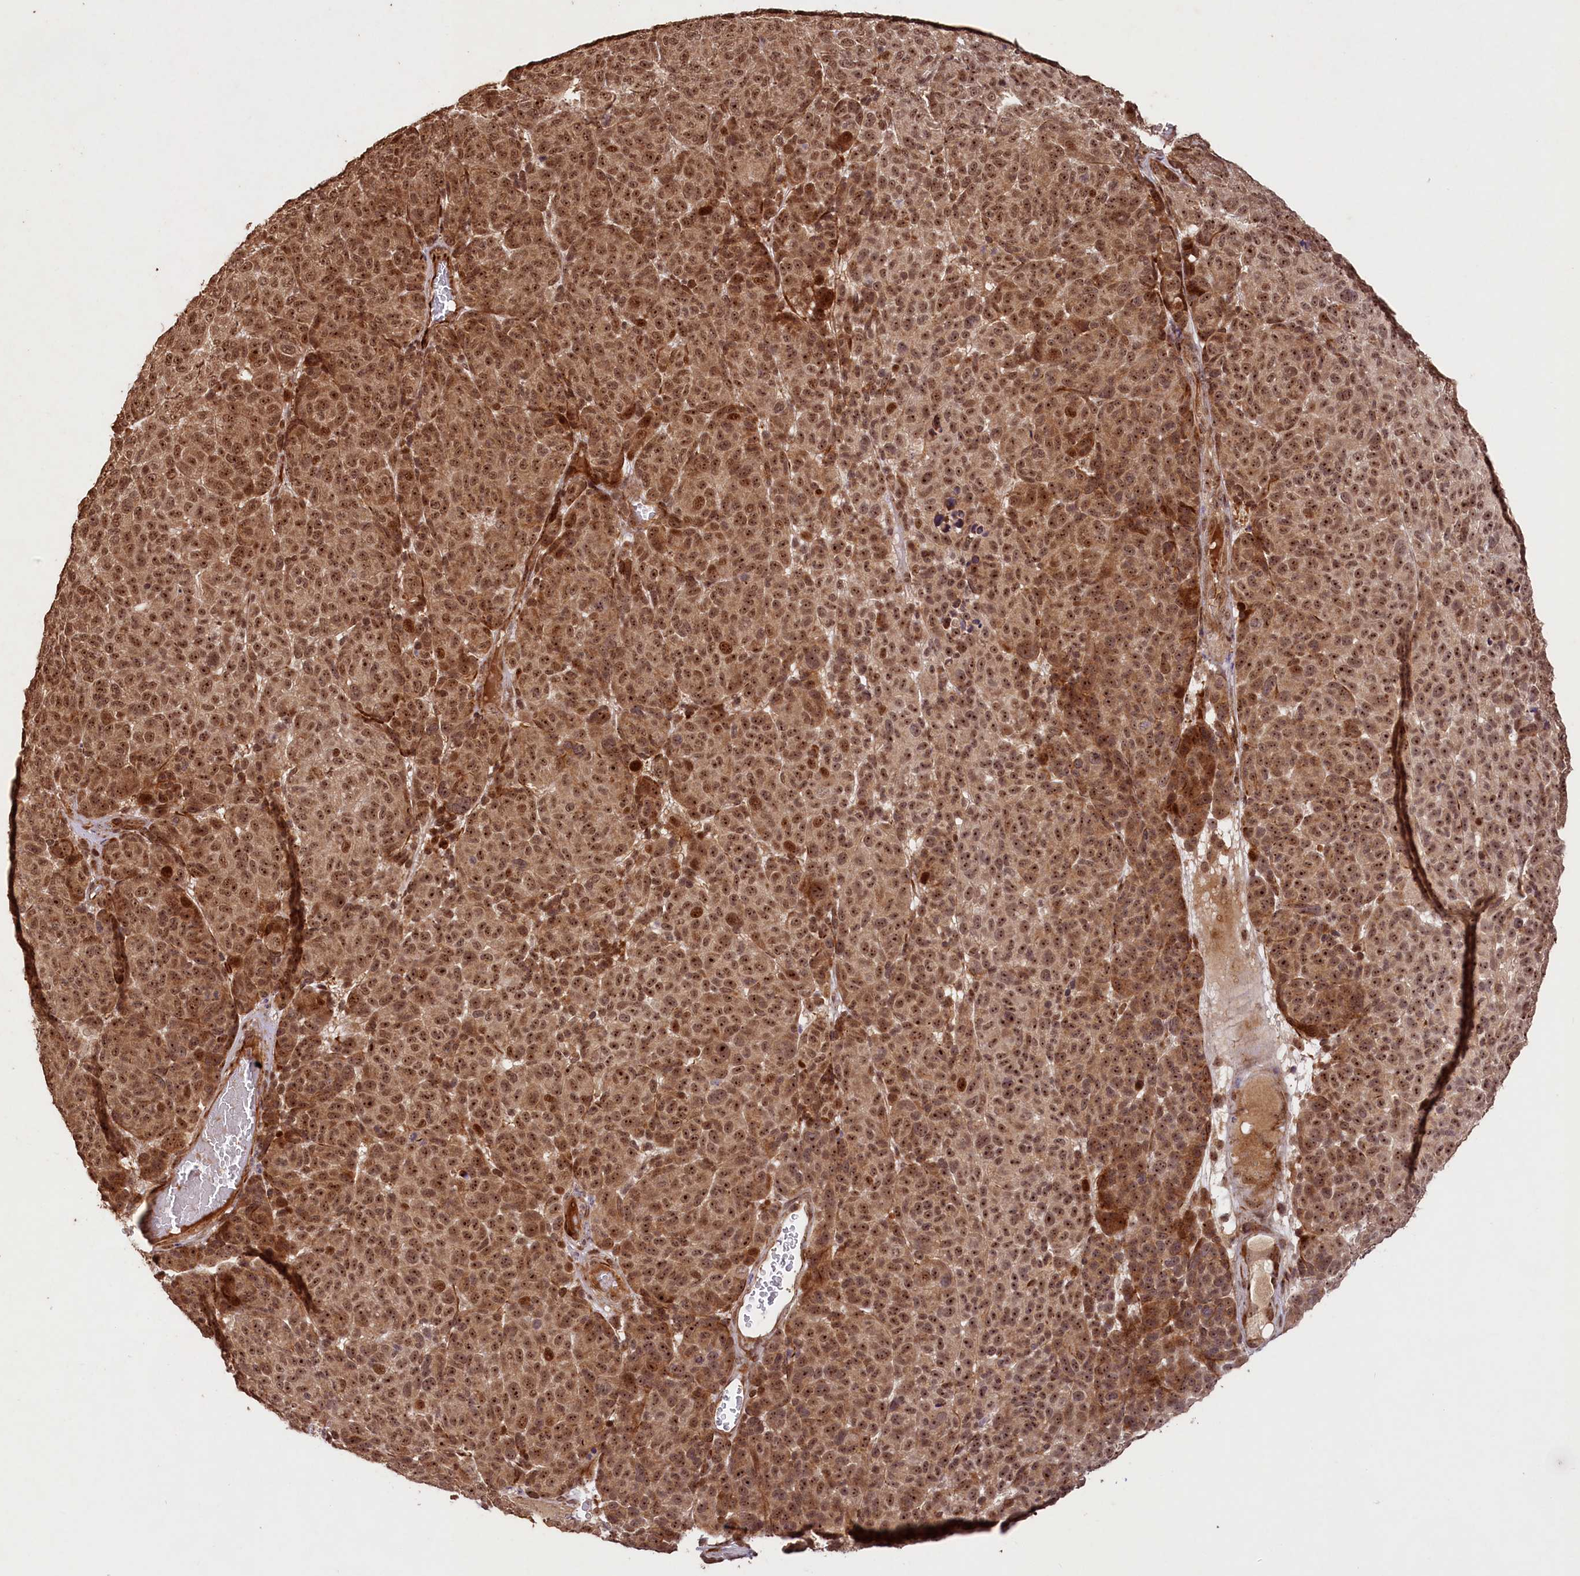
{"staining": {"intensity": "strong", "quantity": ">75%", "location": "cytoplasmic/membranous,nuclear"}, "tissue": "melanoma", "cell_type": "Tumor cells", "image_type": "cancer", "snomed": [{"axis": "morphology", "description": "Malignant melanoma, NOS"}, {"axis": "topography", "description": "Skin"}], "caption": "Malignant melanoma stained with DAB (3,3'-diaminobenzidine) IHC reveals high levels of strong cytoplasmic/membranous and nuclear expression in approximately >75% of tumor cells.", "gene": "SHPRH", "patient": {"sex": "male", "age": 49}}